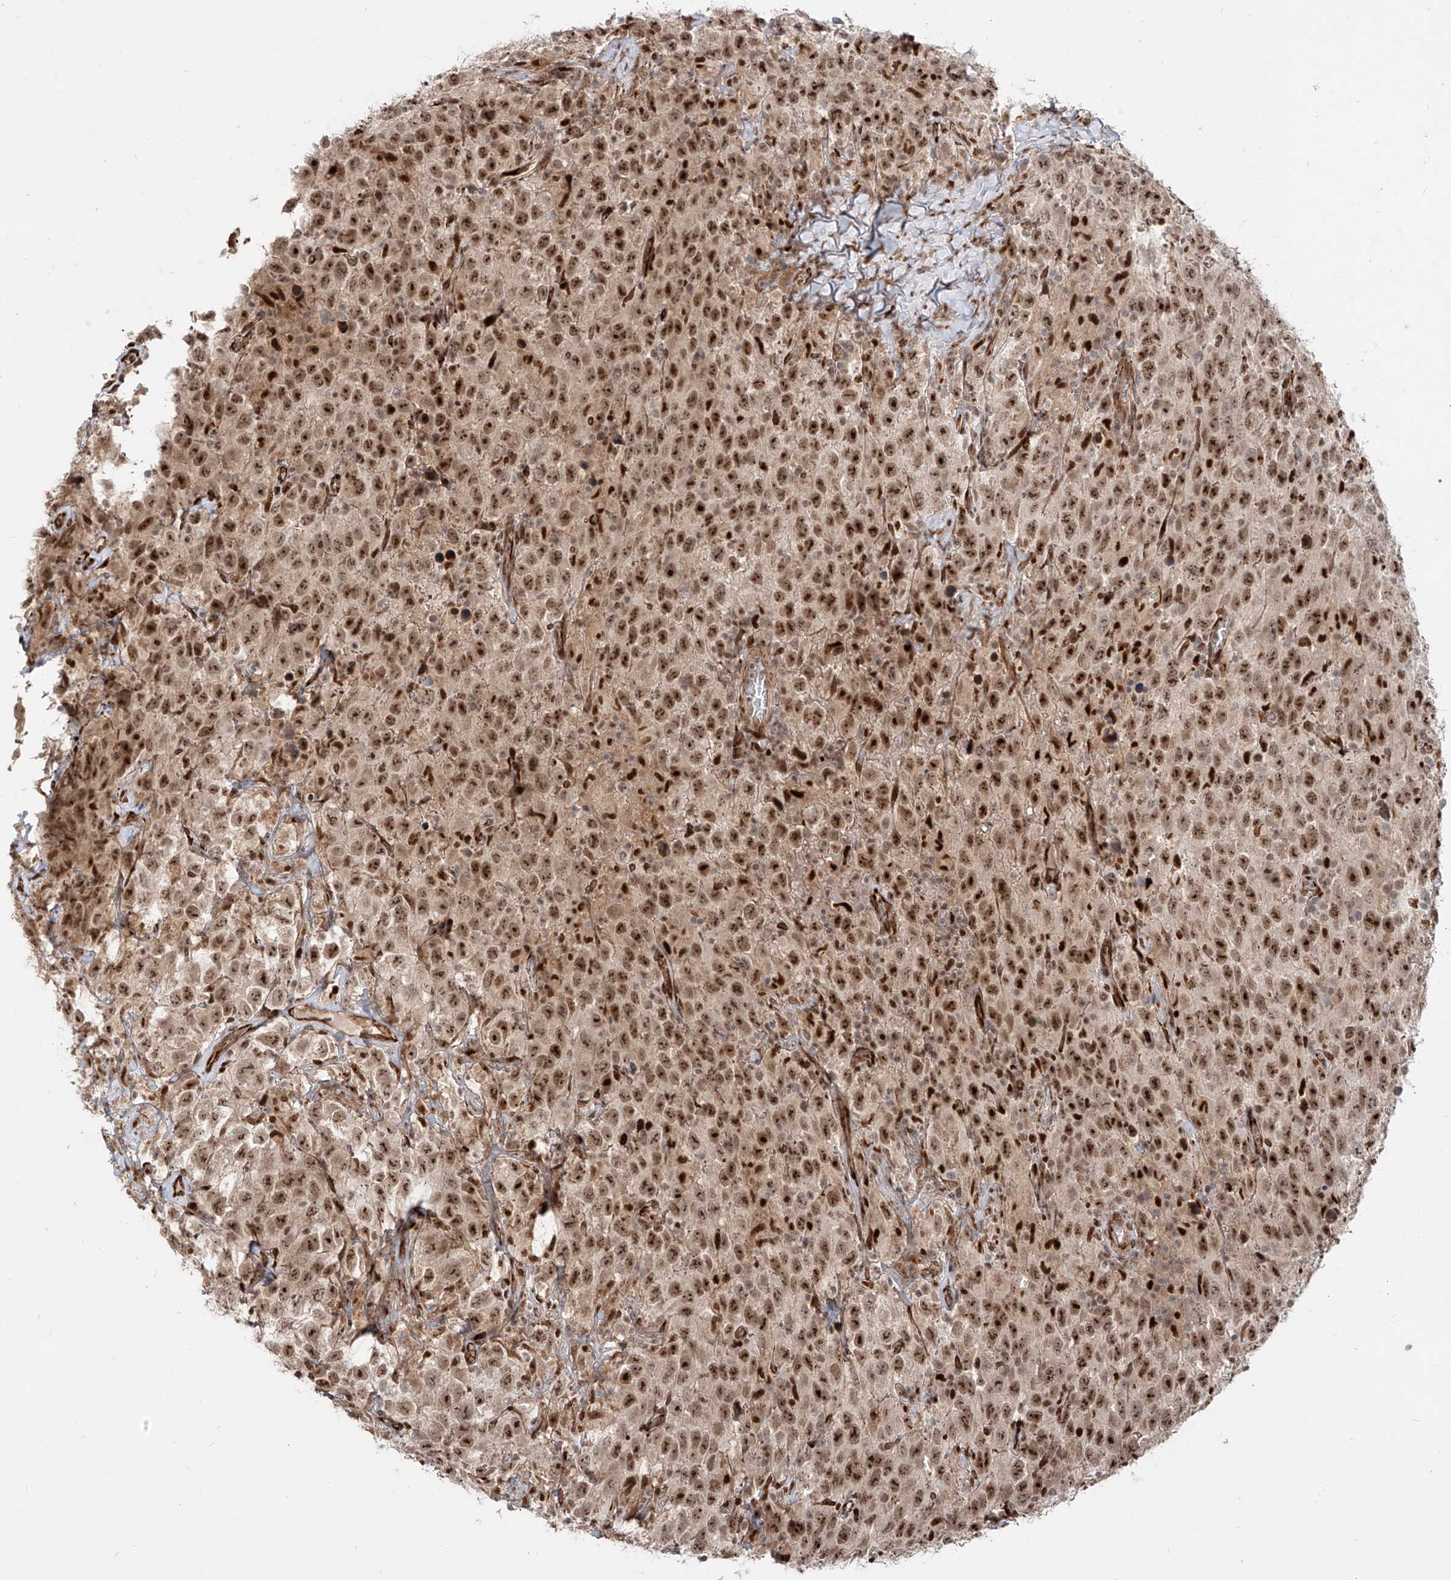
{"staining": {"intensity": "moderate", "quantity": ">75%", "location": "nuclear"}, "tissue": "testis cancer", "cell_type": "Tumor cells", "image_type": "cancer", "snomed": [{"axis": "morphology", "description": "Seminoma, NOS"}, {"axis": "topography", "description": "Testis"}], "caption": "Seminoma (testis) stained for a protein (brown) exhibits moderate nuclear positive expression in about >75% of tumor cells.", "gene": "ZNF710", "patient": {"sex": "male", "age": 41}}